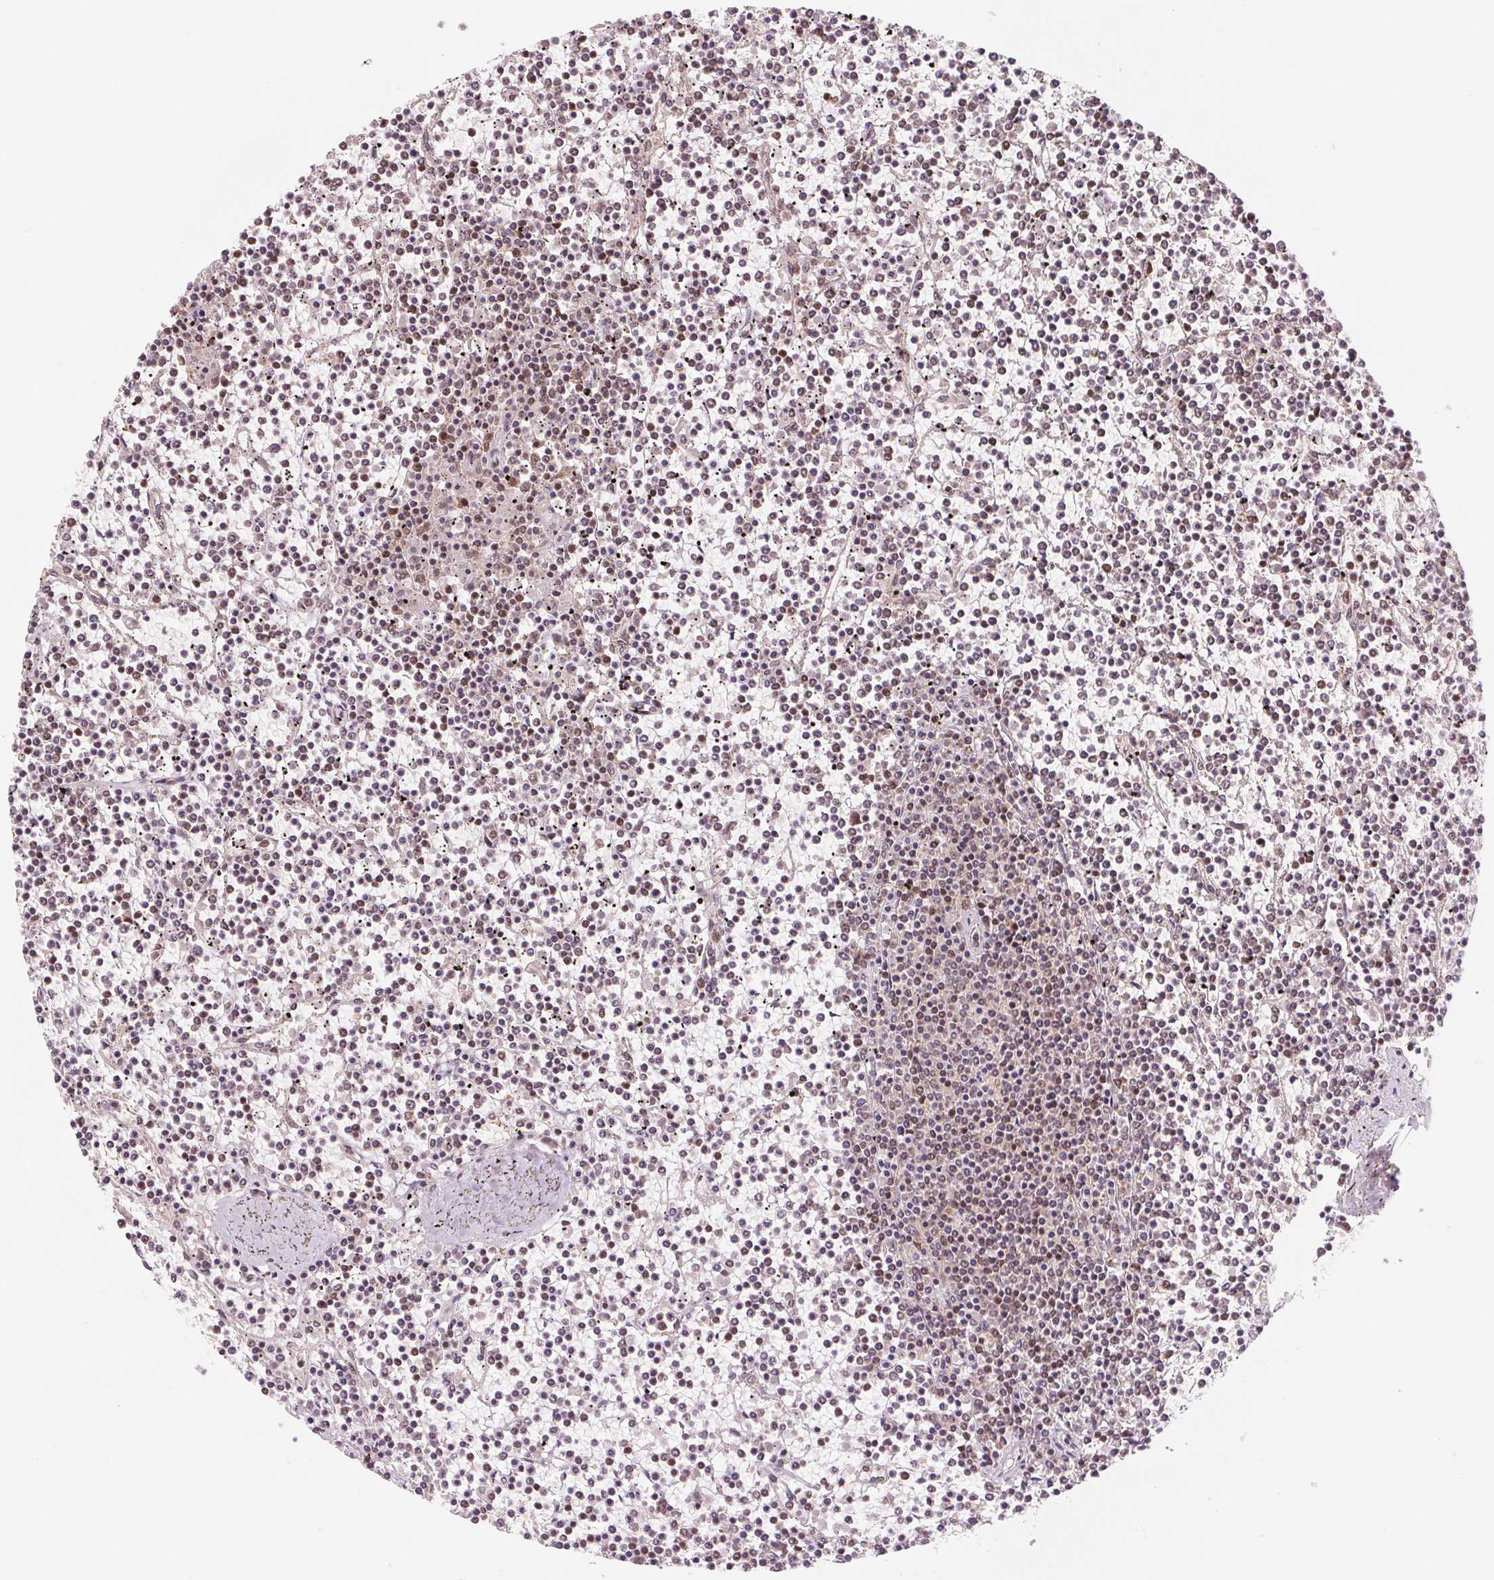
{"staining": {"intensity": "weak", "quantity": "<25%", "location": "nuclear"}, "tissue": "lymphoma", "cell_type": "Tumor cells", "image_type": "cancer", "snomed": [{"axis": "morphology", "description": "Malignant lymphoma, non-Hodgkin's type, Low grade"}, {"axis": "topography", "description": "Spleen"}], "caption": "Immunohistochemical staining of human lymphoma displays no significant positivity in tumor cells.", "gene": "TTLL9", "patient": {"sex": "female", "age": 19}}